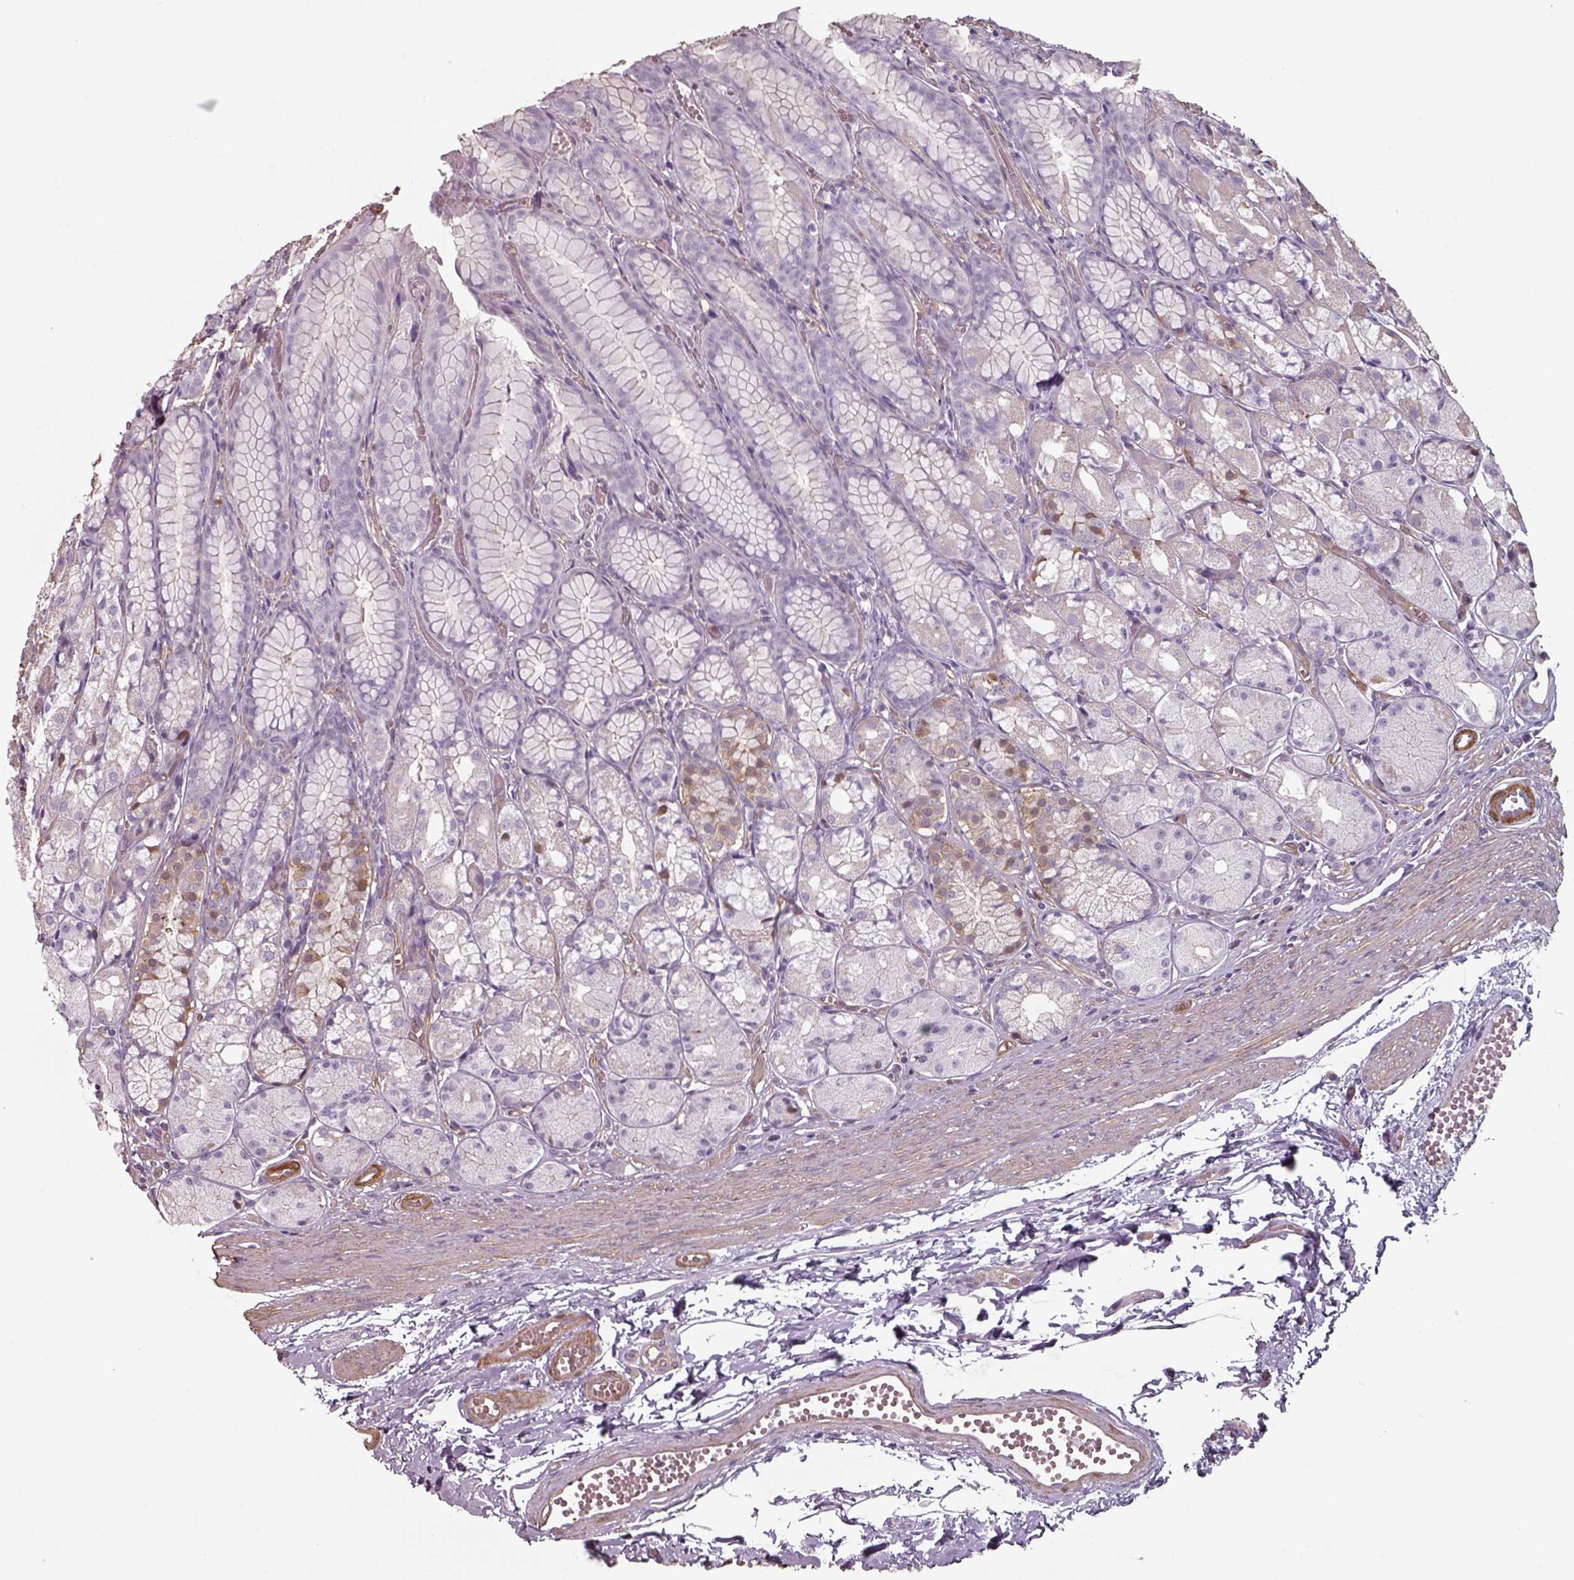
{"staining": {"intensity": "weak", "quantity": "<25%", "location": "cytoplasmic/membranous"}, "tissue": "stomach", "cell_type": "Glandular cells", "image_type": "normal", "snomed": [{"axis": "morphology", "description": "Normal tissue, NOS"}, {"axis": "topography", "description": "Stomach"}], "caption": "Glandular cells are negative for protein expression in normal human stomach. (DAB immunohistochemistry (IHC) visualized using brightfield microscopy, high magnification).", "gene": "ISYNA1", "patient": {"sex": "male", "age": 70}}